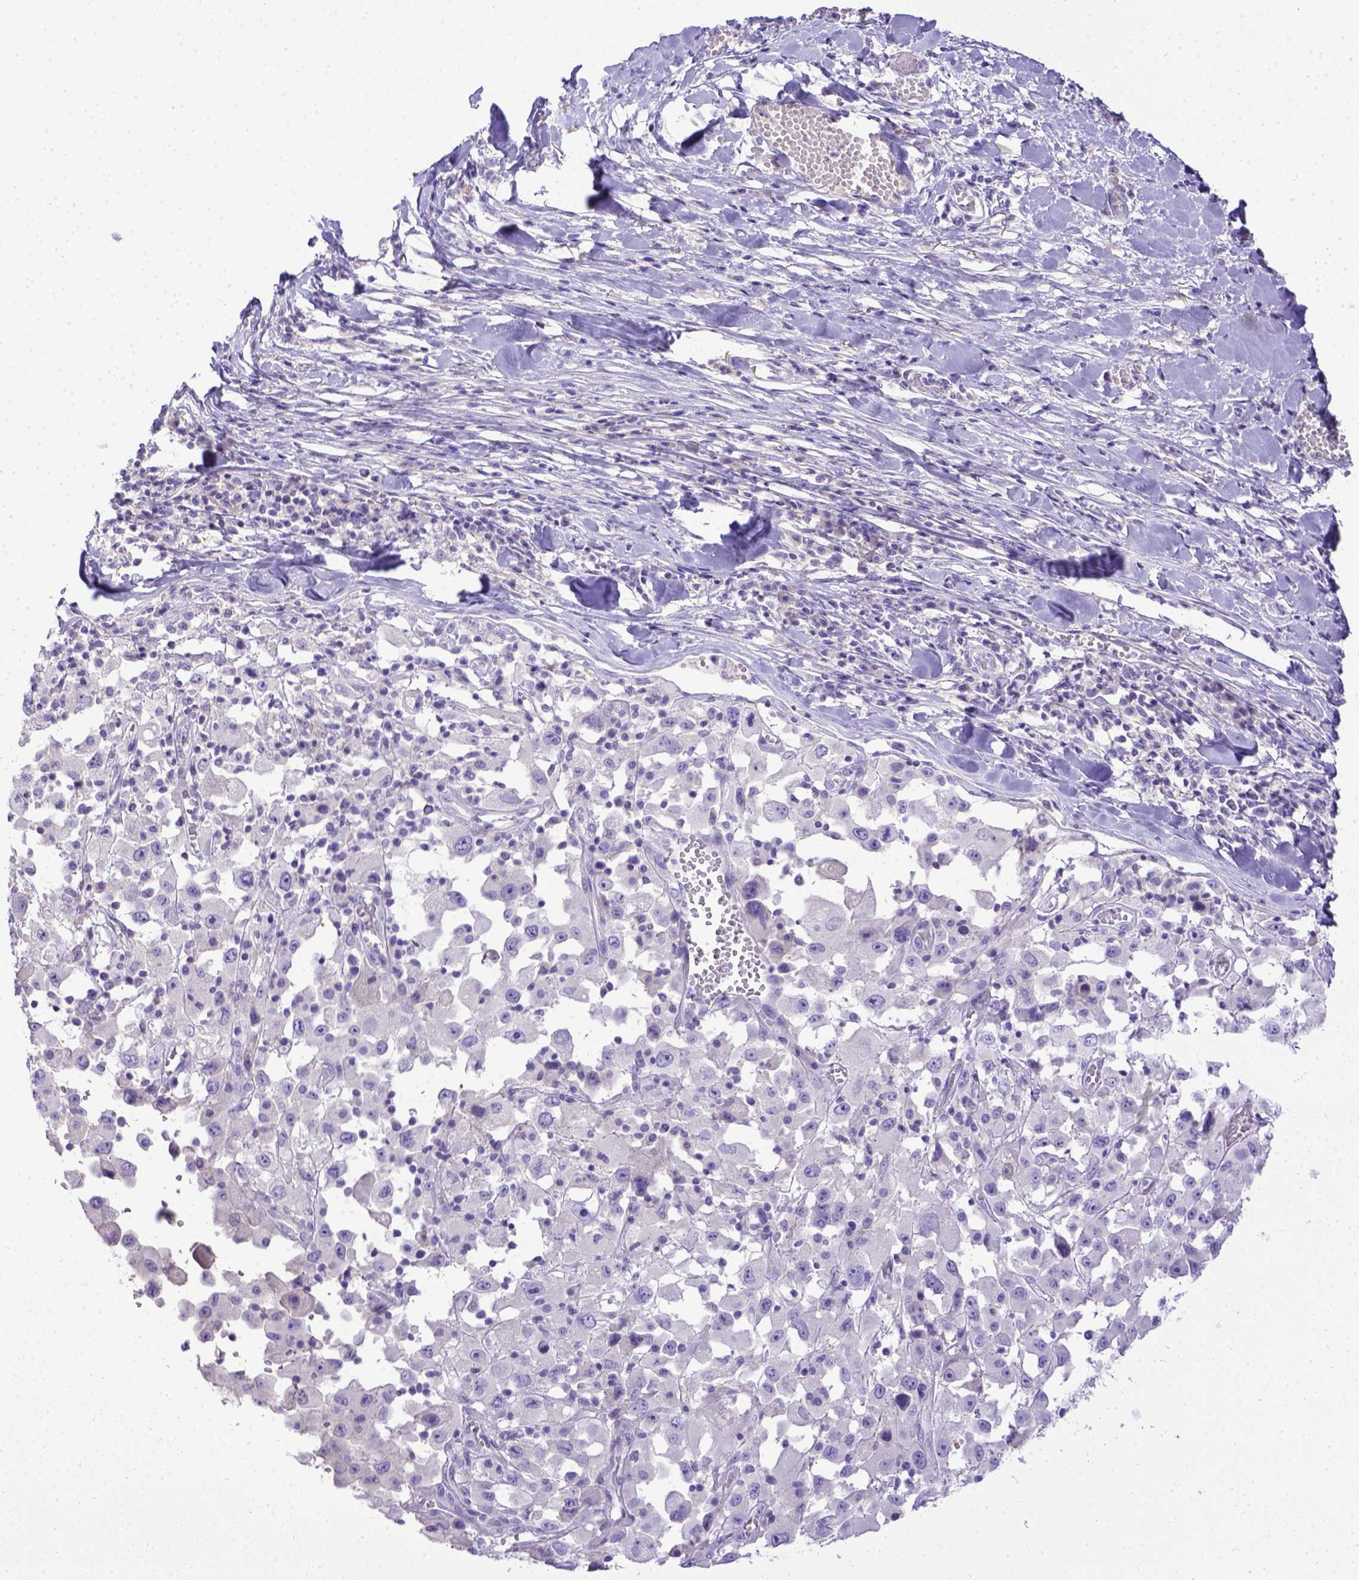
{"staining": {"intensity": "negative", "quantity": "none", "location": "none"}, "tissue": "melanoma", "cell_type": "Tumor cells", "image_type": "cancer", "snomed": [{"axis": "morphology", "description": "Malignant melanoma, Metastatic site"}, {"axis": "topography", "description": "Lymph node"}], "caption": "This histopathology image is of melanoma stained with immunohistochemistry to label a protein in brown with the nuclei are counter-stained blue. There is no staining in tumor cells. (Immunohistochemistry, brightfield microscopy, high magnification).", "gene": "BTN1A1", "patient": {"sex": "male", "age": 50}}